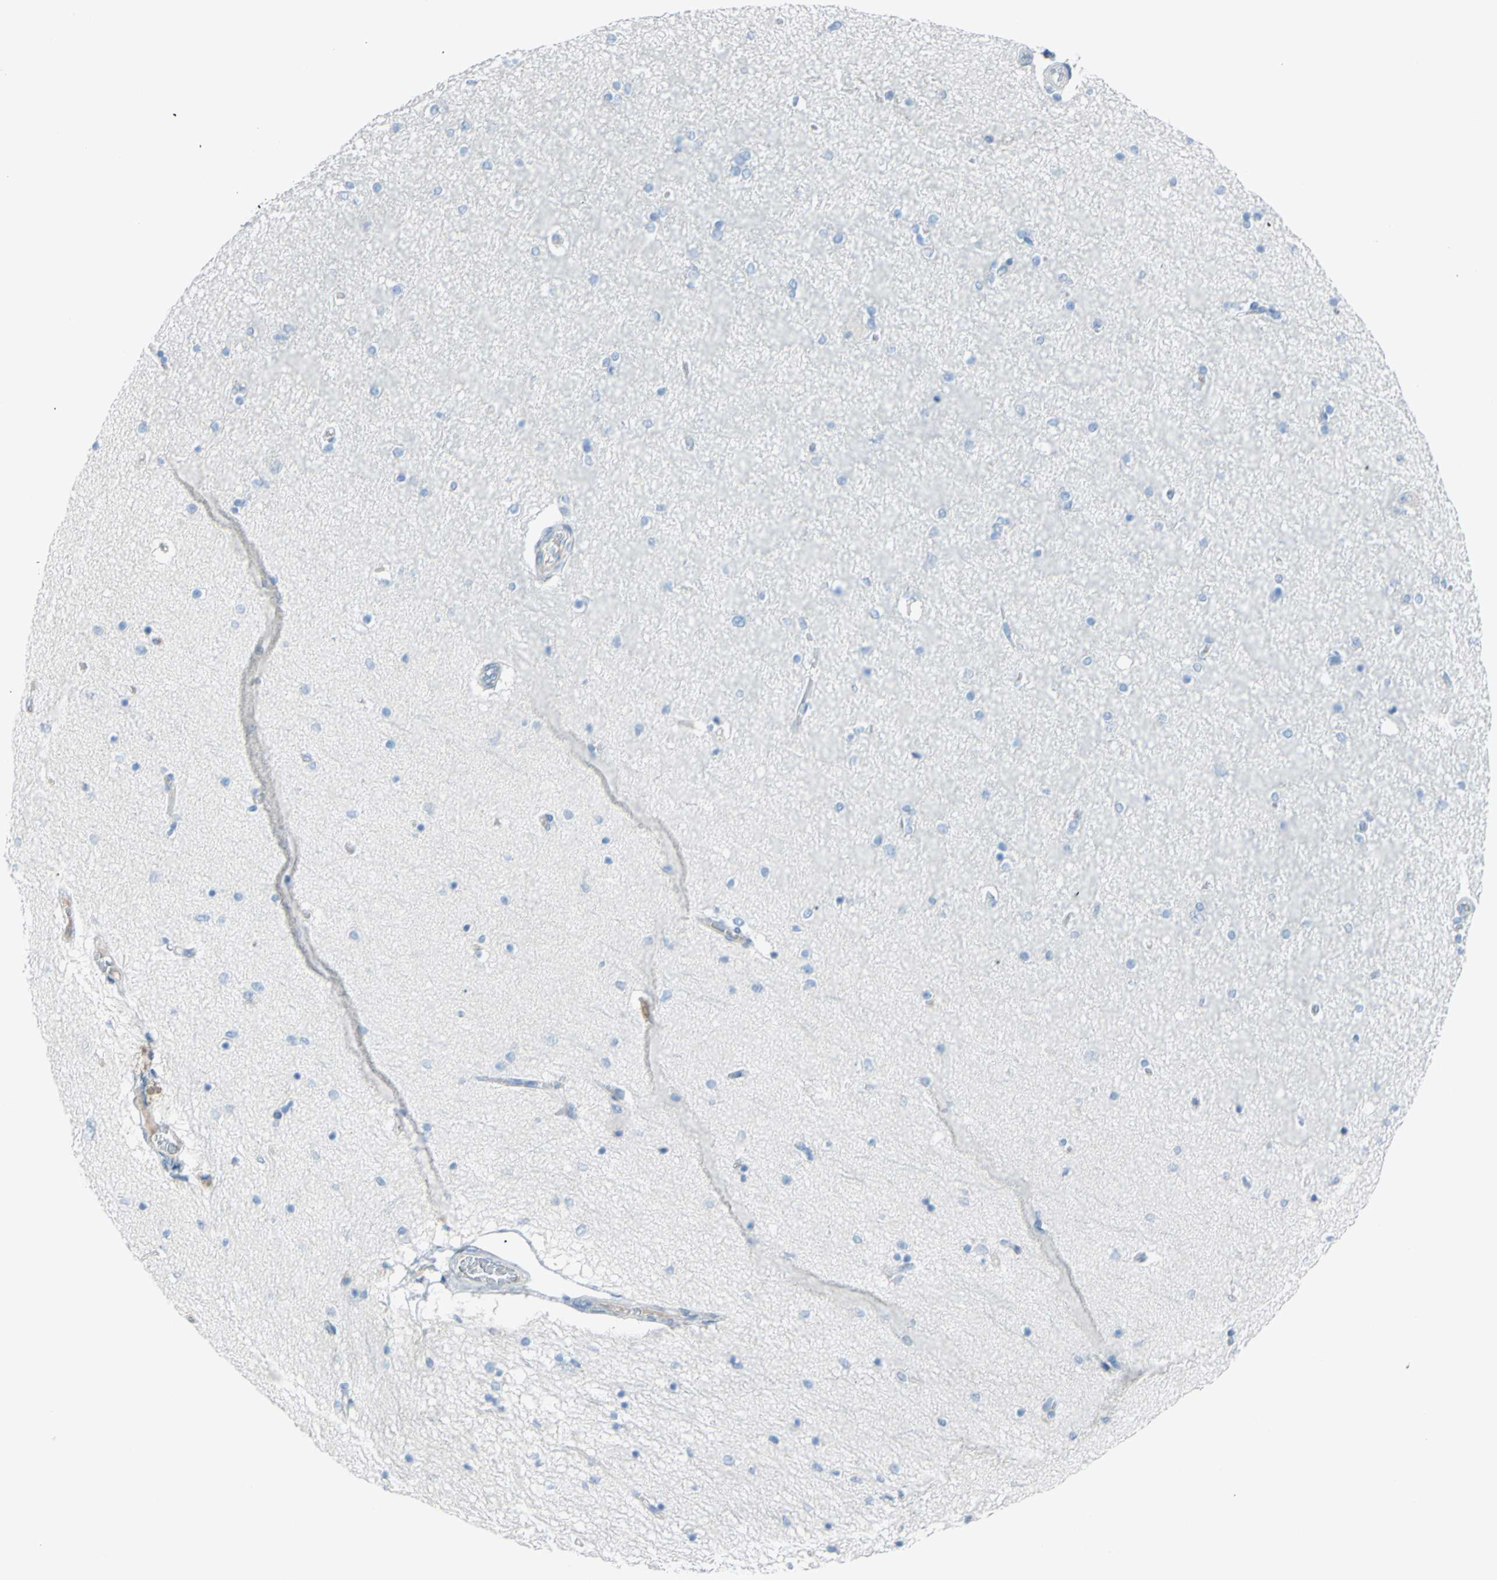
{"staining": {"intensity": "negative", "quantity": "none", "location": "none"}, "tissue": "hippocampus", "cell_type": "Glial cells", "image_type": "normal", "snomed": [{"axis": "morphology", "description": "Normal tissue, NOS"}, {"axis": "topography", "description": "Hippocampus"}], "caption": "The micrograph reveals no staining of glial cells in normal hippocampus.", "gene": "TFPI2", "patient": {"sex": "female", "age": 54}}